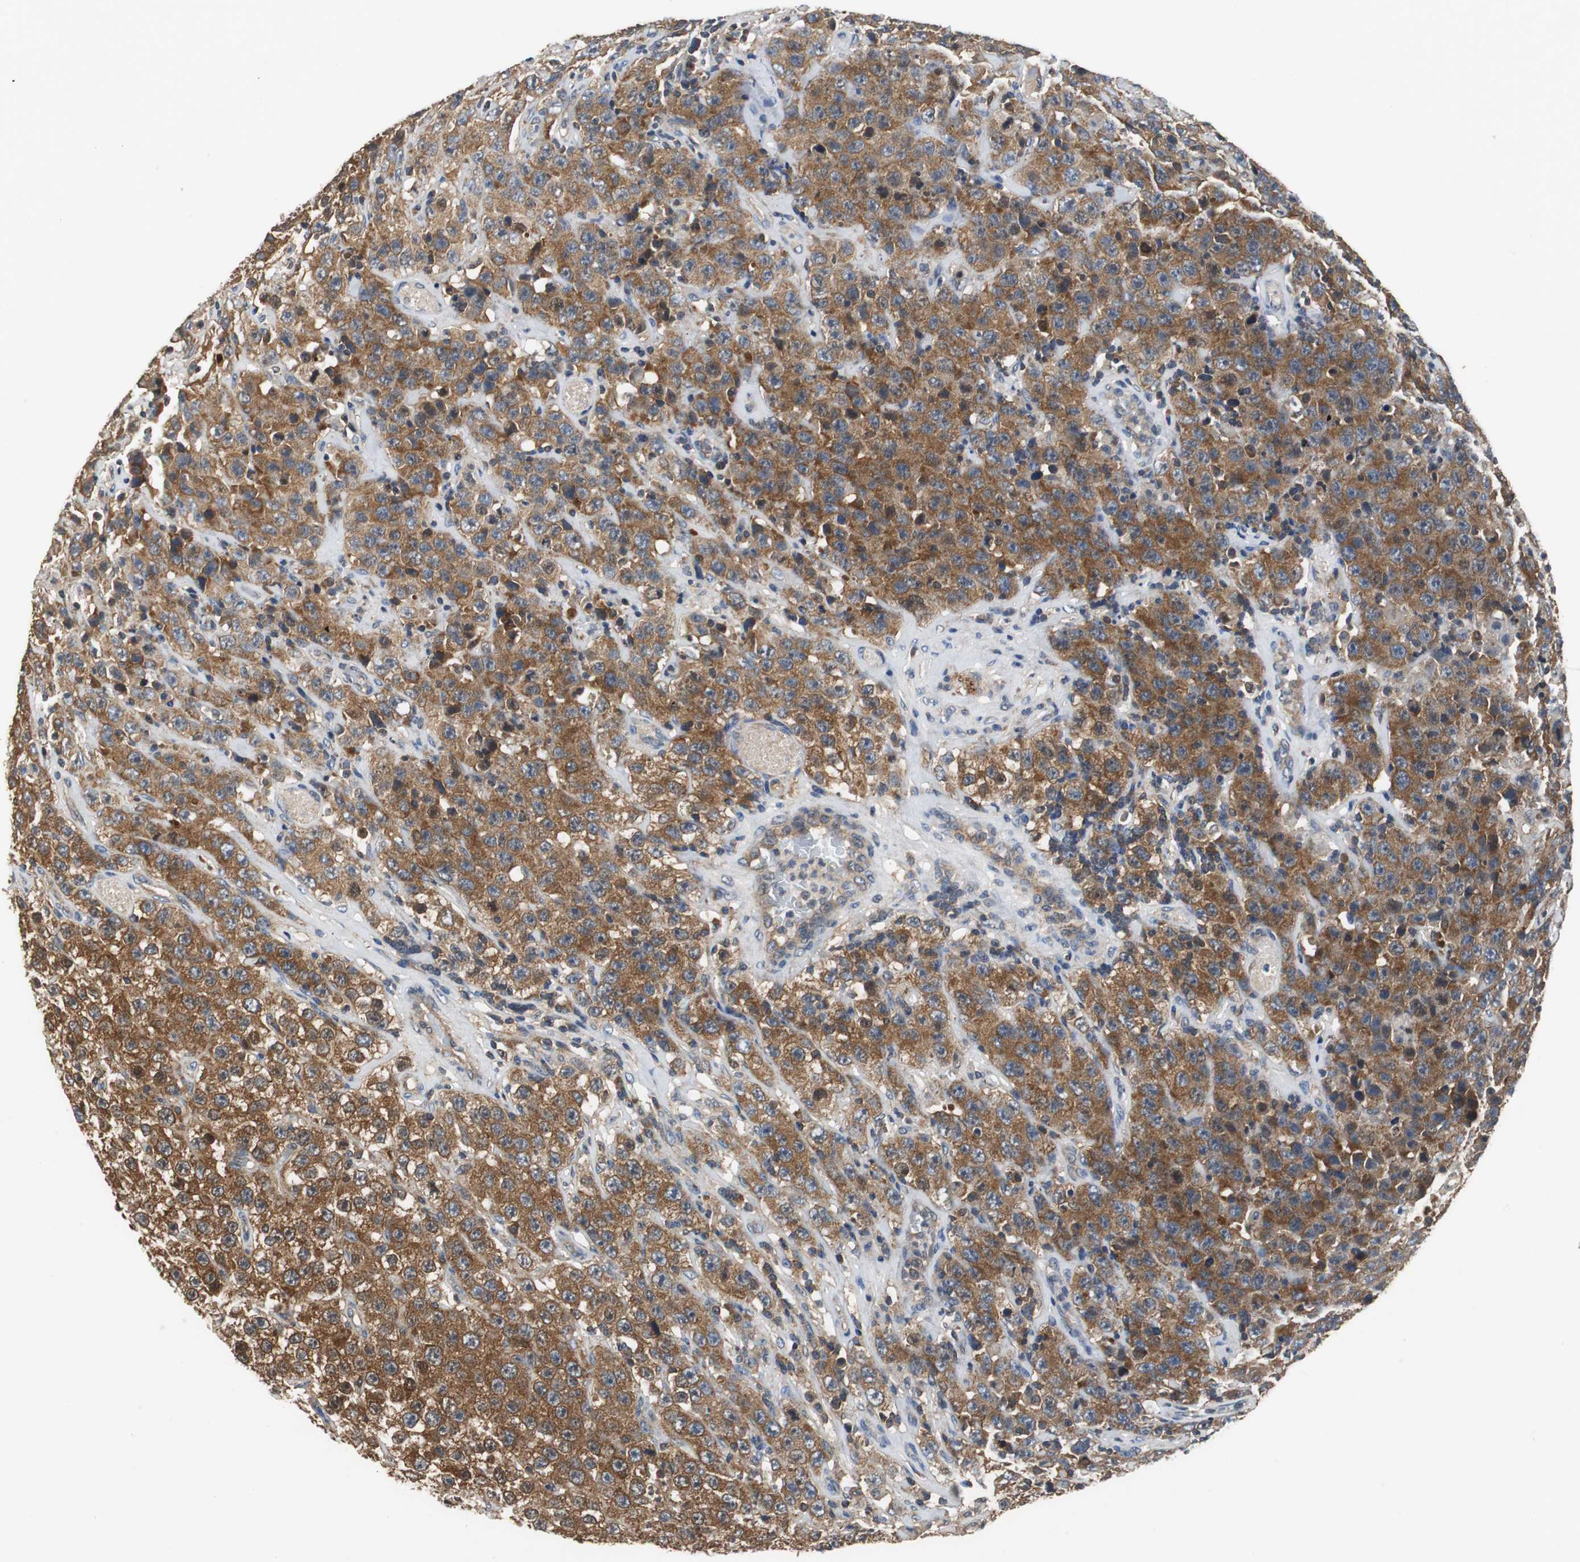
{"staining": {"intensity": "strong", "quantity": ">75%", "location": "cytoplasmic/membranous"}, "tissue": "testis cancer", "cell_type": "Tumor cells", "image_type": "cancer", "snomed": [{"axis": "morphology", "description": "Seminoma, NOS"}, {"axis": "topography", "description": "Testis"}], "caption": "Protein expression analysis of human seminoma (testis) reveals strong cytoplasmic/membranous positivity in approximately >75% of tumor cells.", "gene": "VBP1", "patient": {"sex": "male", "age": 52}}